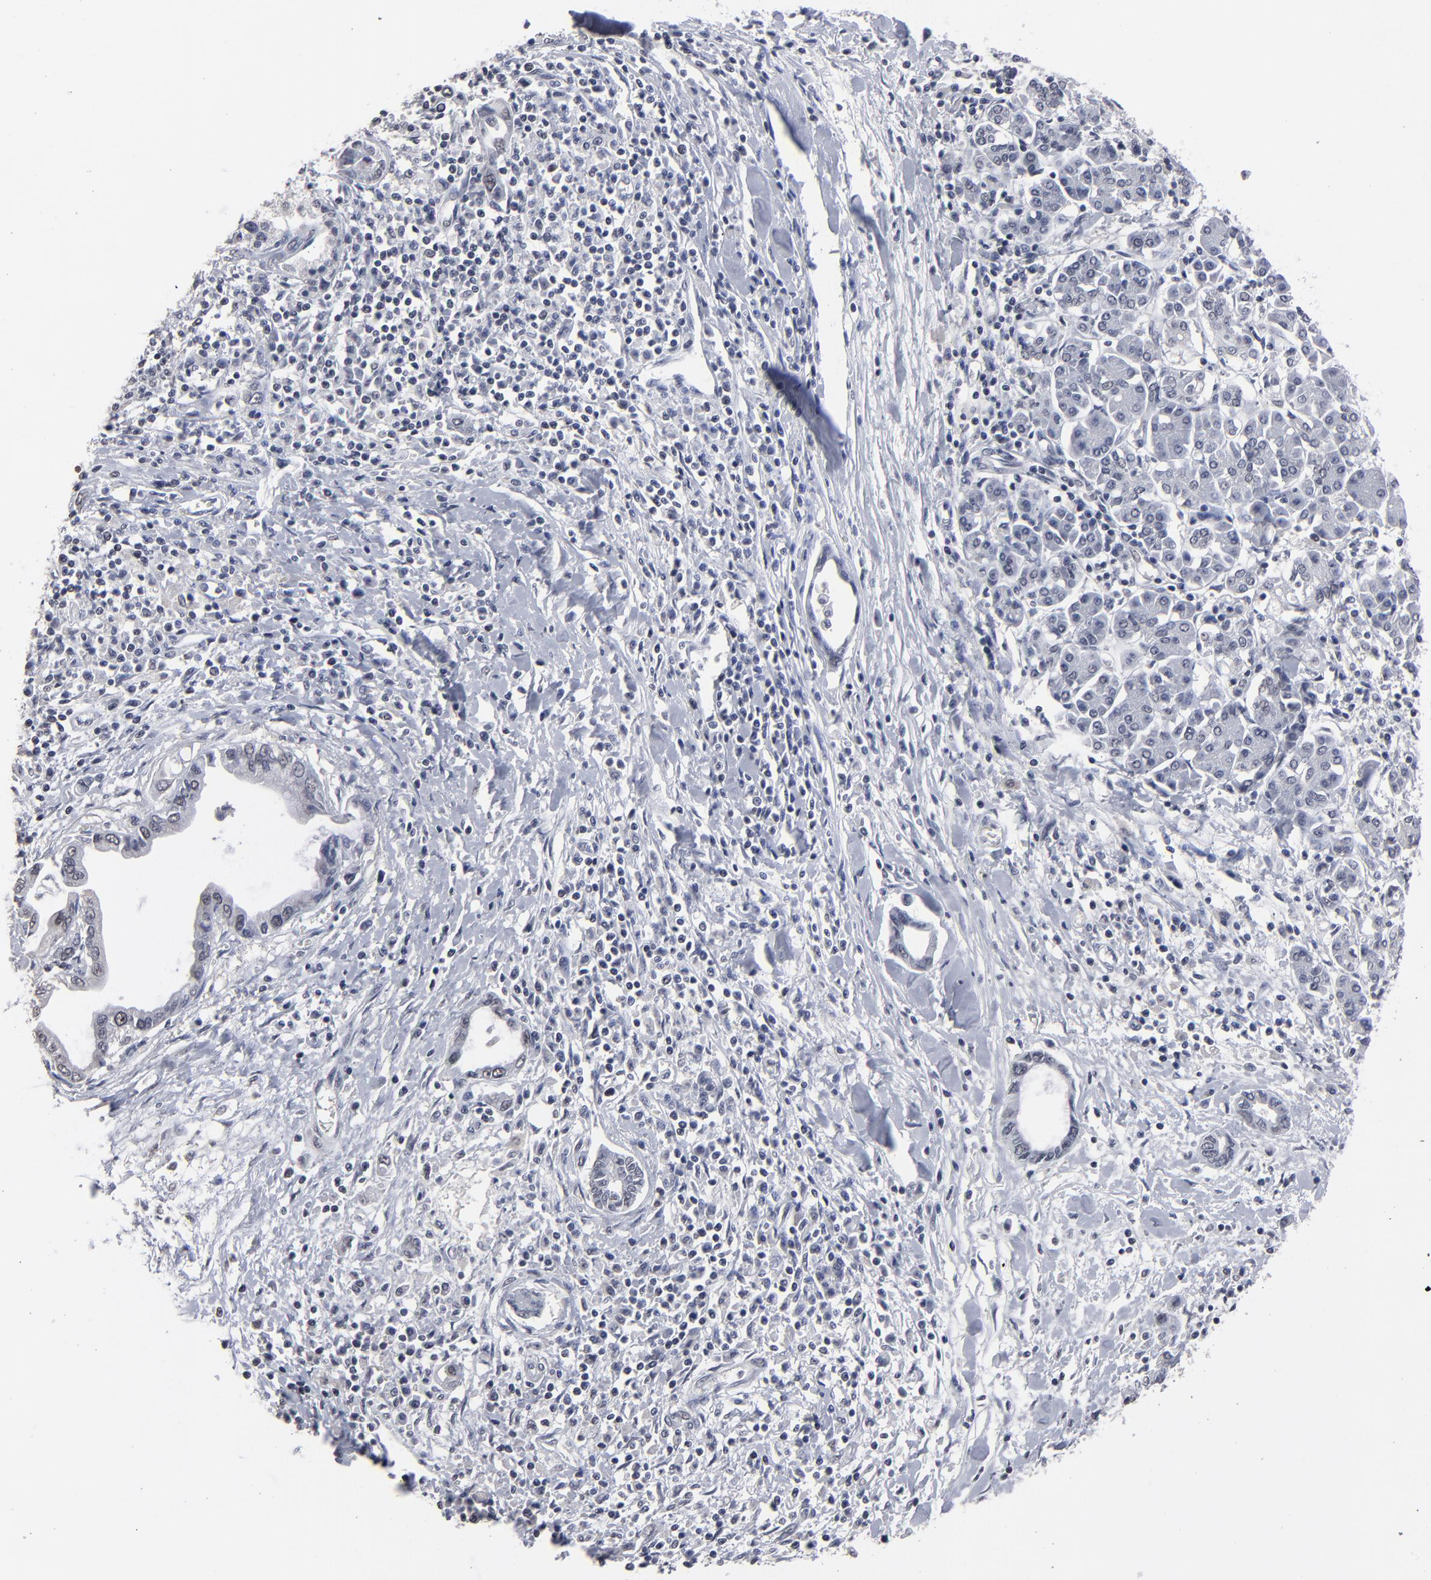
{"staining": {"intensity": "negative", "quantity": "none", "location": "none"}, "tissue": "pancreatic cancer", "cell_type": "Tumor cells", "image_type": "cancer", "snomed": [{"axis": "morphology", "description": "Adenocarcinoma, NOS"}, {"axis": "topography", "description": "Pancreas"}], "caption": "DAB immunohistochemical staining of human pancreatic cancer (adenocarcinoma) exhibits no significant staining in tumor cells.", "gene": "SSRP1", "patient": {"sex": "female", "age": 57}}